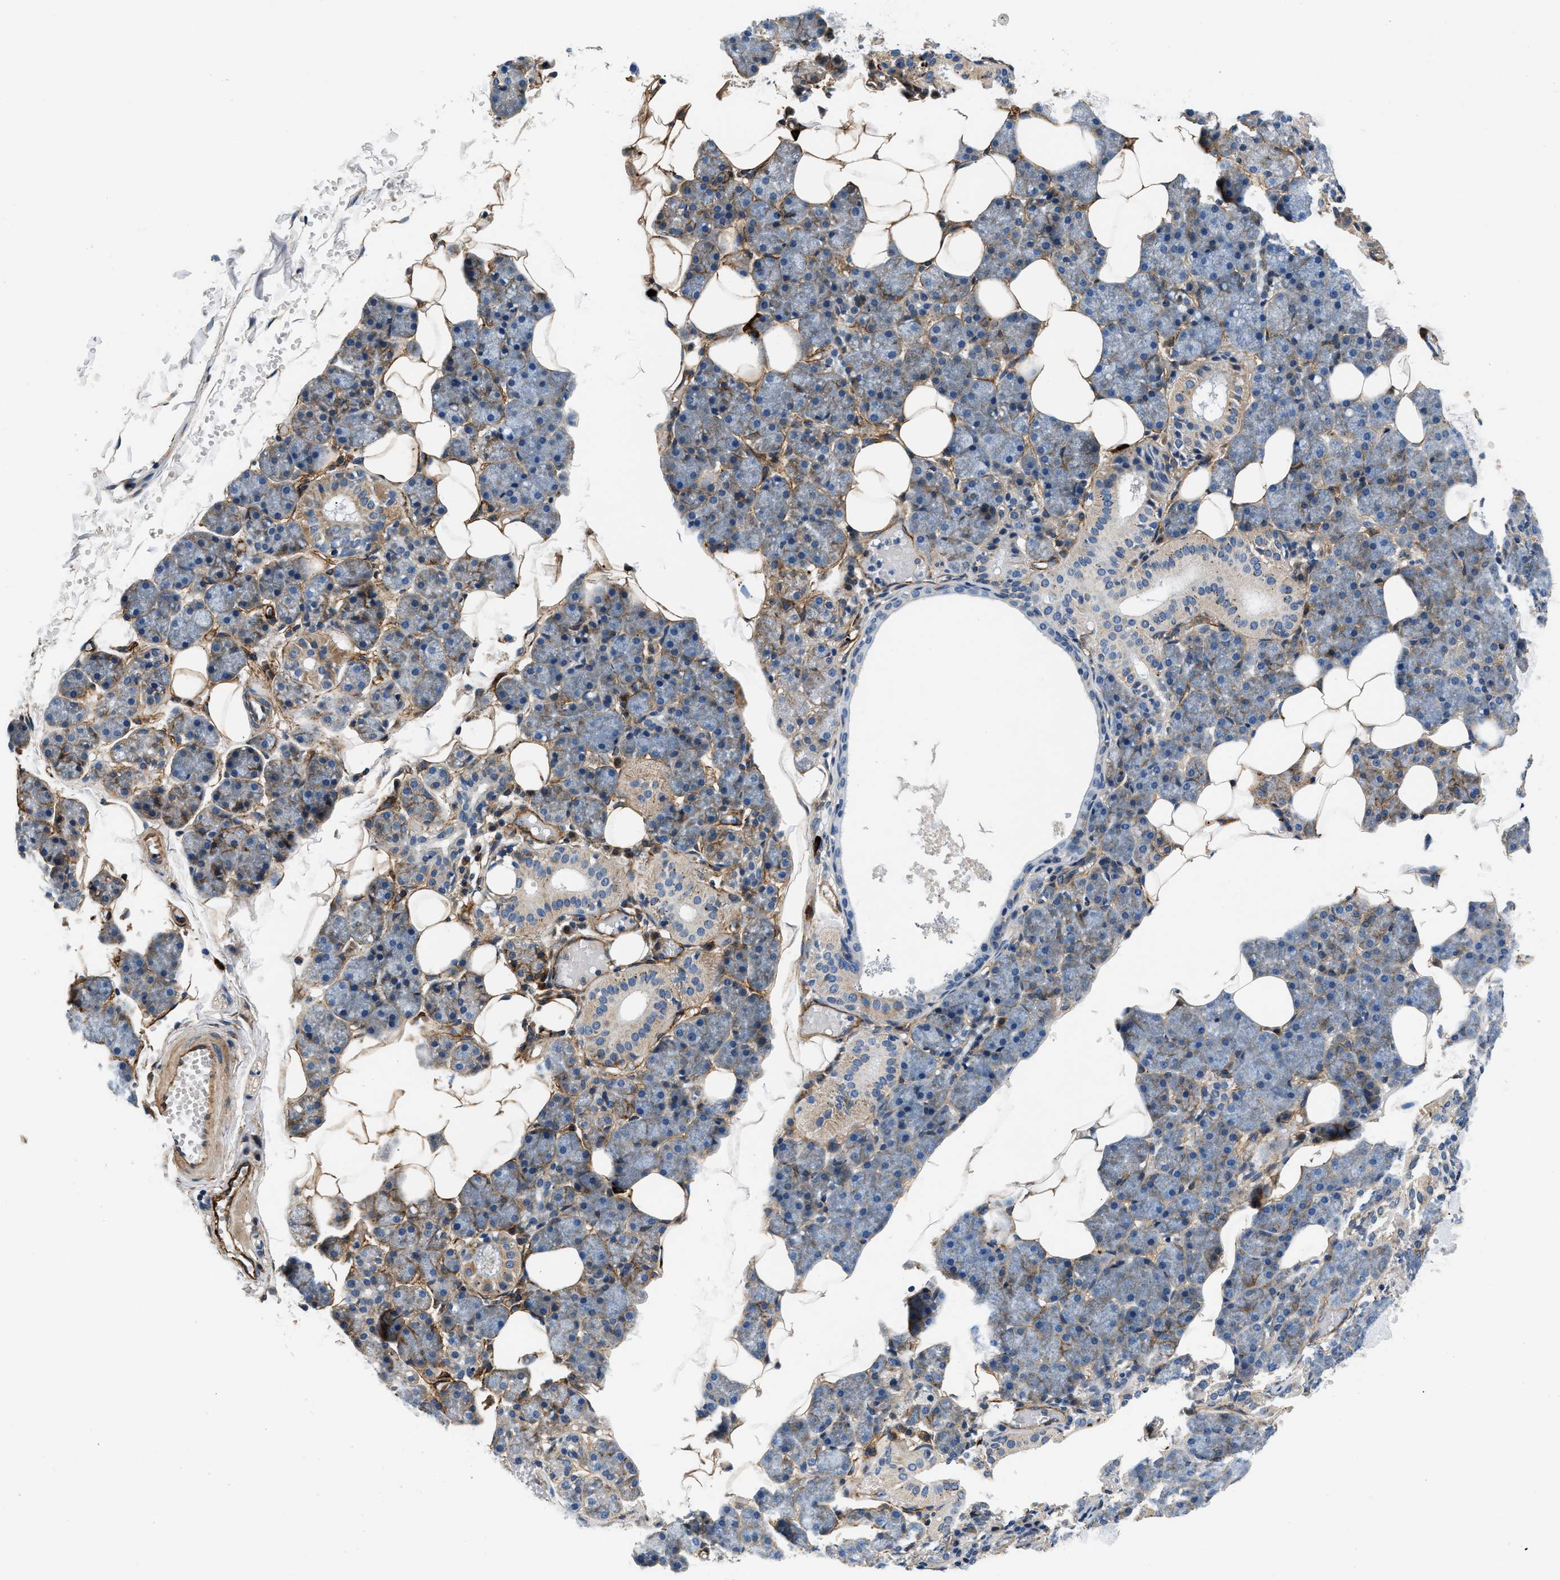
{"staining": {"intensity": "moderate", "quantity": "25%-75%", "location": "cytoplasmic/membranous"}, "tissue": "salivary gland", "cell_type": "Glandular cells", "image_type": "normal", "snomed": [{"axis": "morphology", "description": "Normal tissue, NOS"}, {"axis": "topography", "description": "Salivary gland"}], "caption": "Immunohistochemical staining of unremarkable human salivary gland displays 25%-75% levels of moderate cytoplasmic/membranous protein staining in approximately 25%-75% of glandular cells. Using DAB (3,3'-diaminobenzidine) (brown) and hematoxylin (blue) stains, captured at high magnification using brightfield microscopy.", "gene": "NME6", "patient": {"sex": "female", "age": 33}}